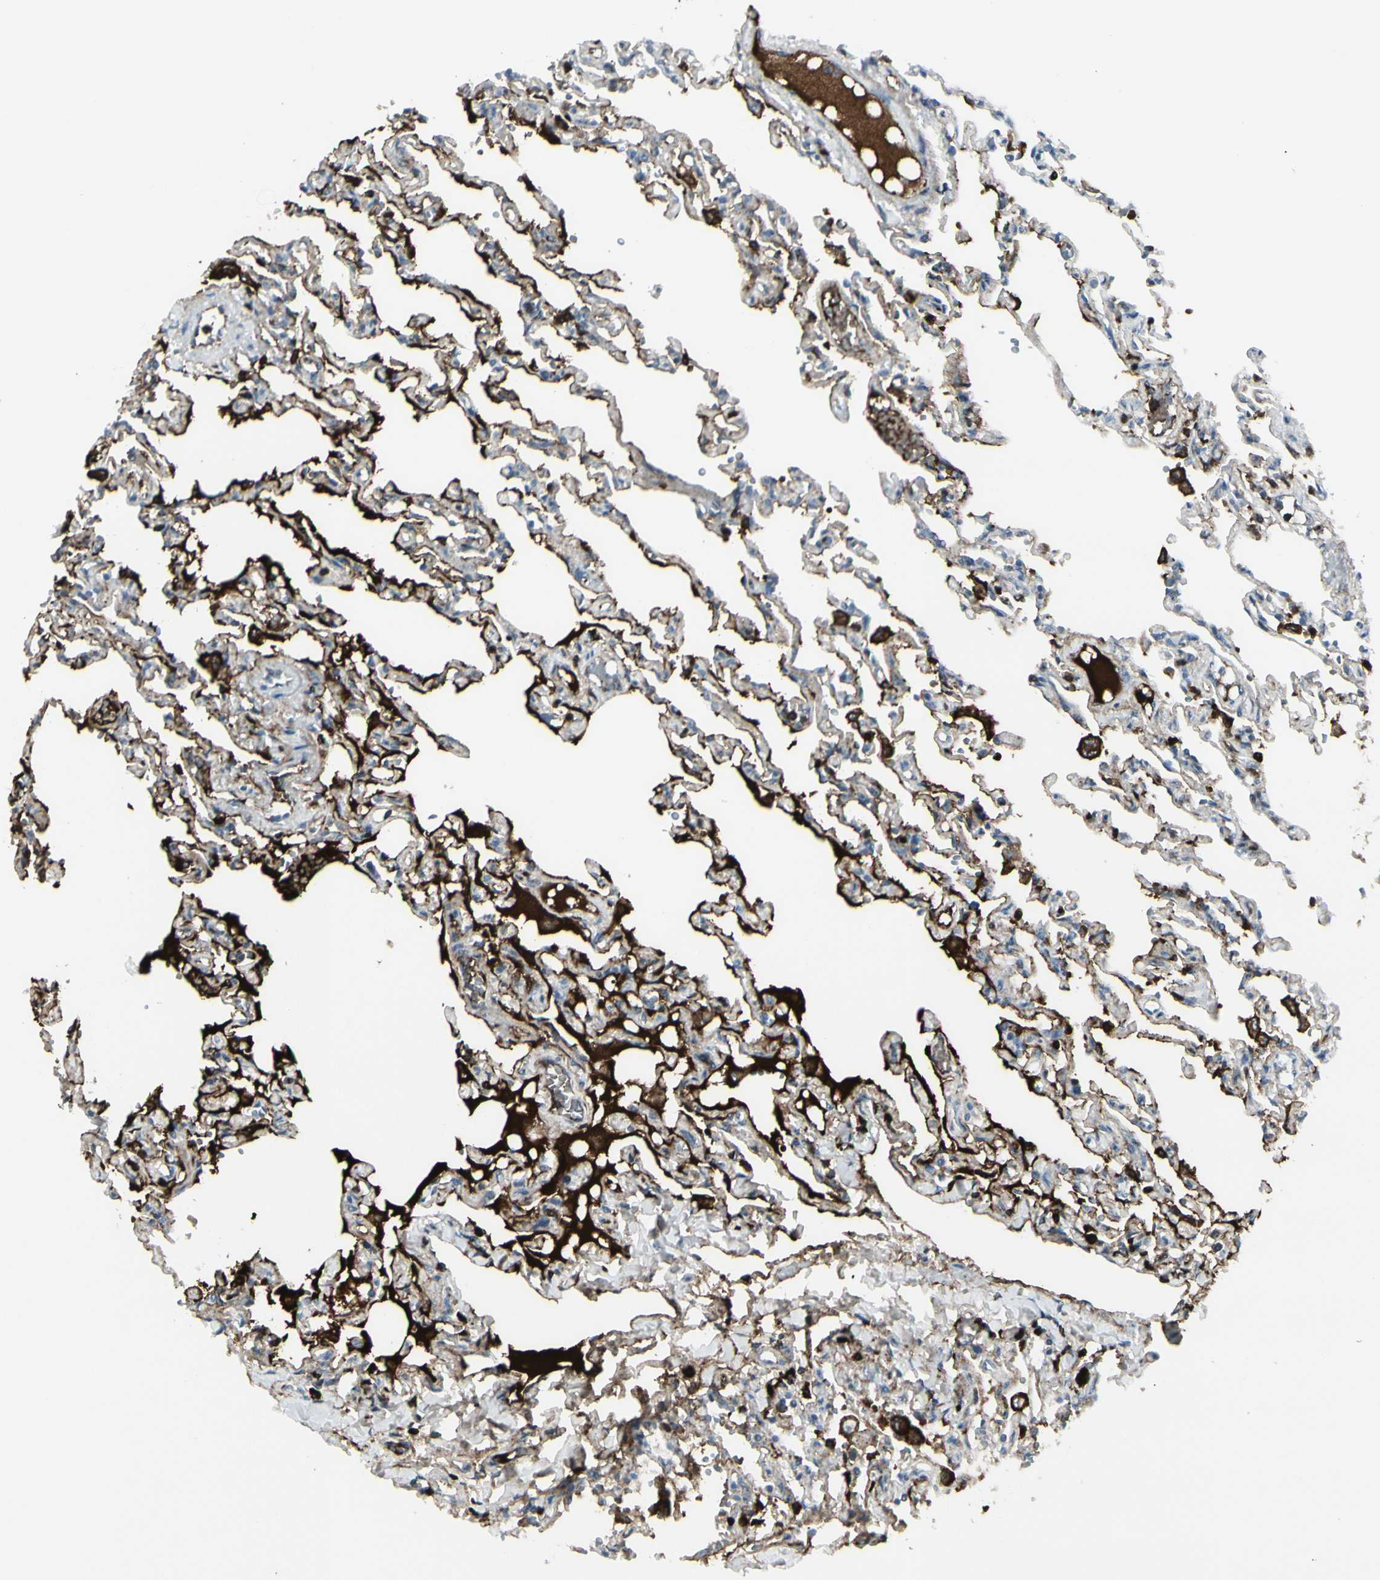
{"staining": {"intensity": "strong", "quantity": "25%-75%", "location": "cytoplasmic/membranous"}, "tissue": "lung", "cell_type": "Alveolar cells", "image_type": "normal", "snomed": [{"axis": "morphology", "description": "Normal tissue, NOS"}, {"axis": "topography", "description": "Lung"}], "caption": "IHC photomicrograph of normal lung stained for a protein (brown), which demonstrates high levels of strong cytoplasmic/membranous expression in about 25%-75% of alveolar cells.", "gene": "IGHG1", "patient": {"sex": "male", "age": 21}}